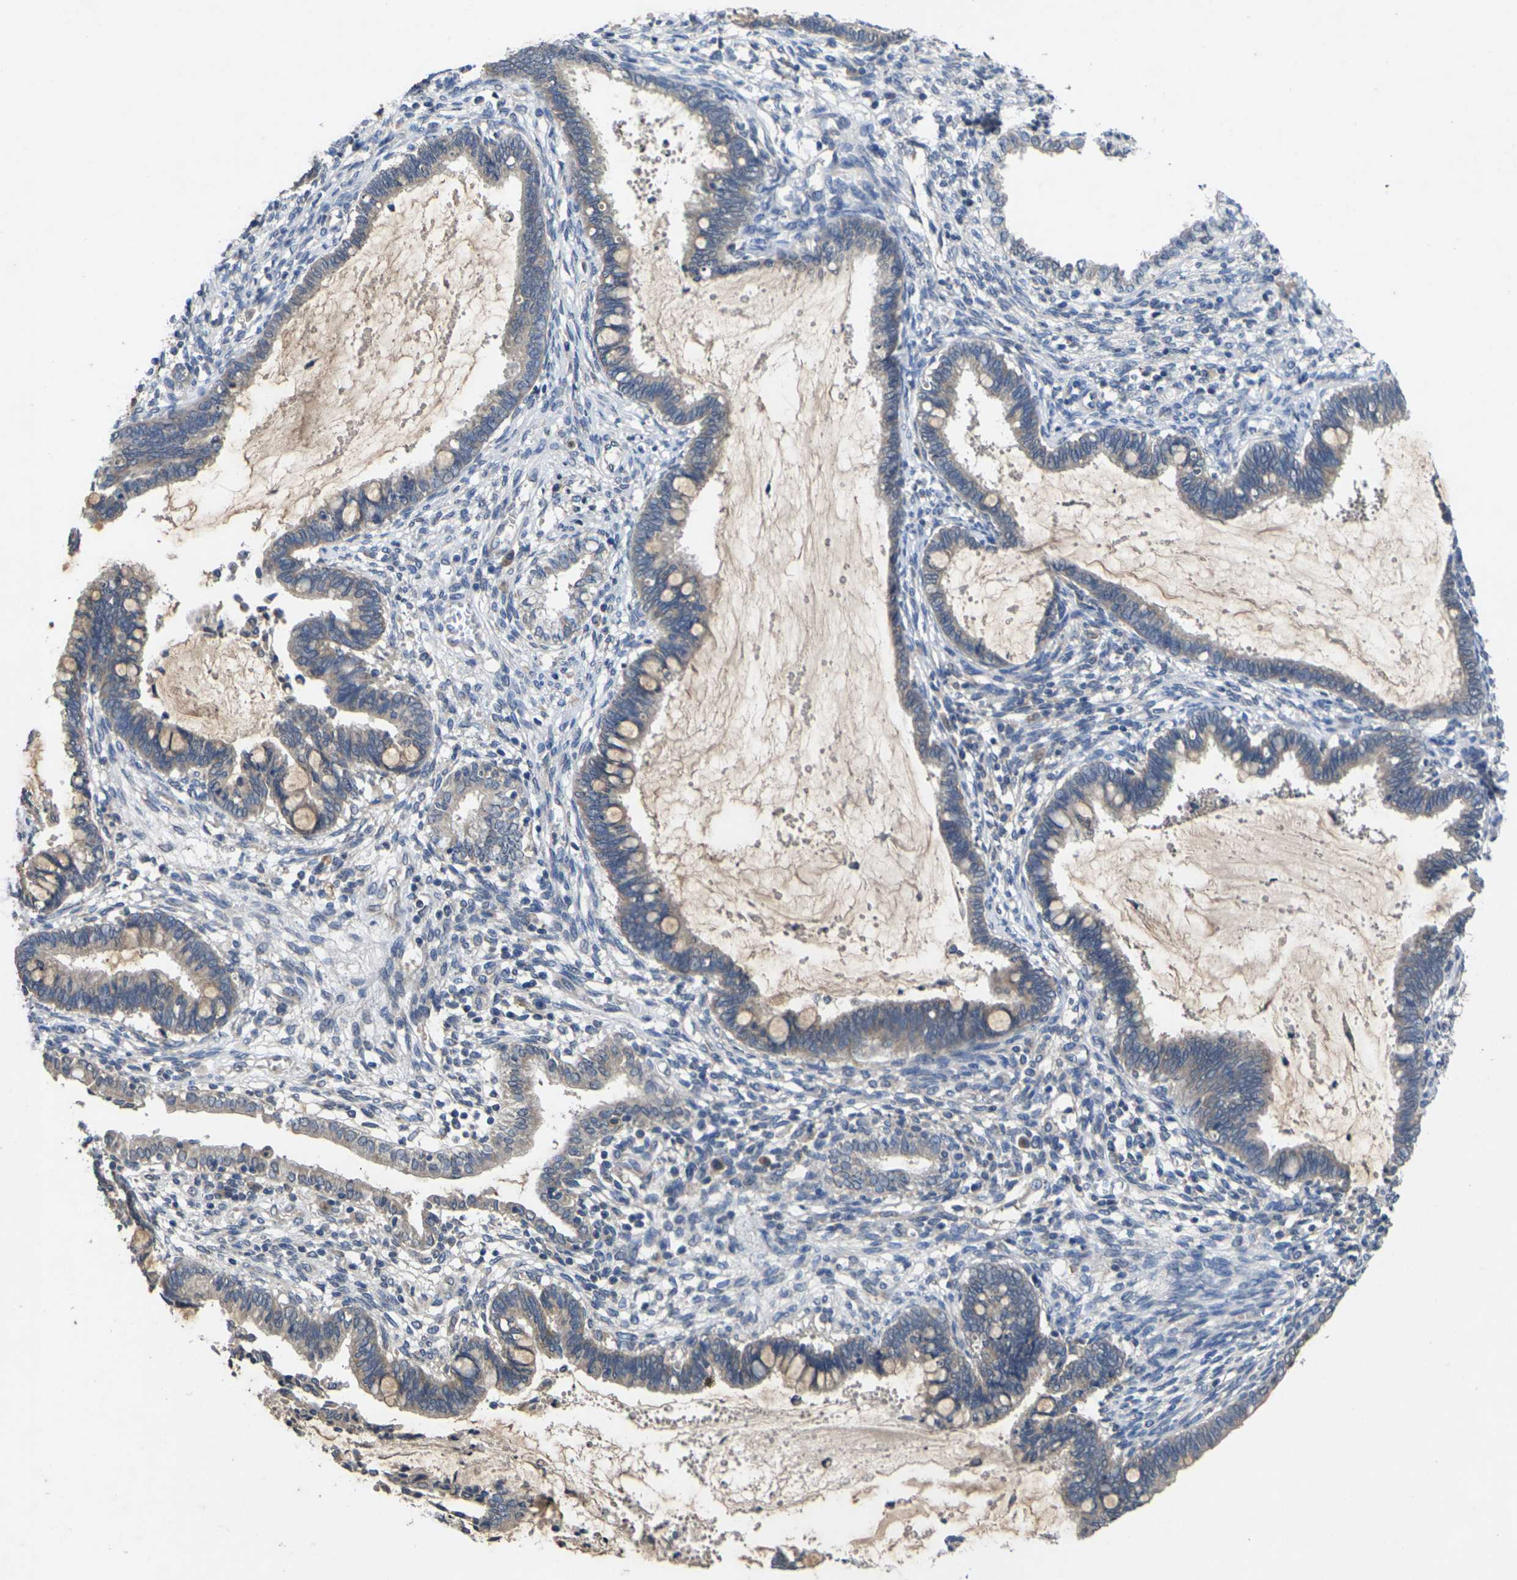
{"staining": {"intensity": "negative", "quantity": "none", "location": "none"}, "tissue": "cervical cancer", "cell_type": "Tumor cells", "image_type": "cancer", "snomed": [{"axis": "morphology", "description": "Adenocarcinoma, NOS"}, {"axis": "topography", "description": "Cervix"}], "caption": "This is an immunohistochemistry (IHC) micrograph of human cervical cancer. There is no positivity in tumor cells.", "gene": "SLC2A2", "patient": {"sex": "female", "age": 44}}